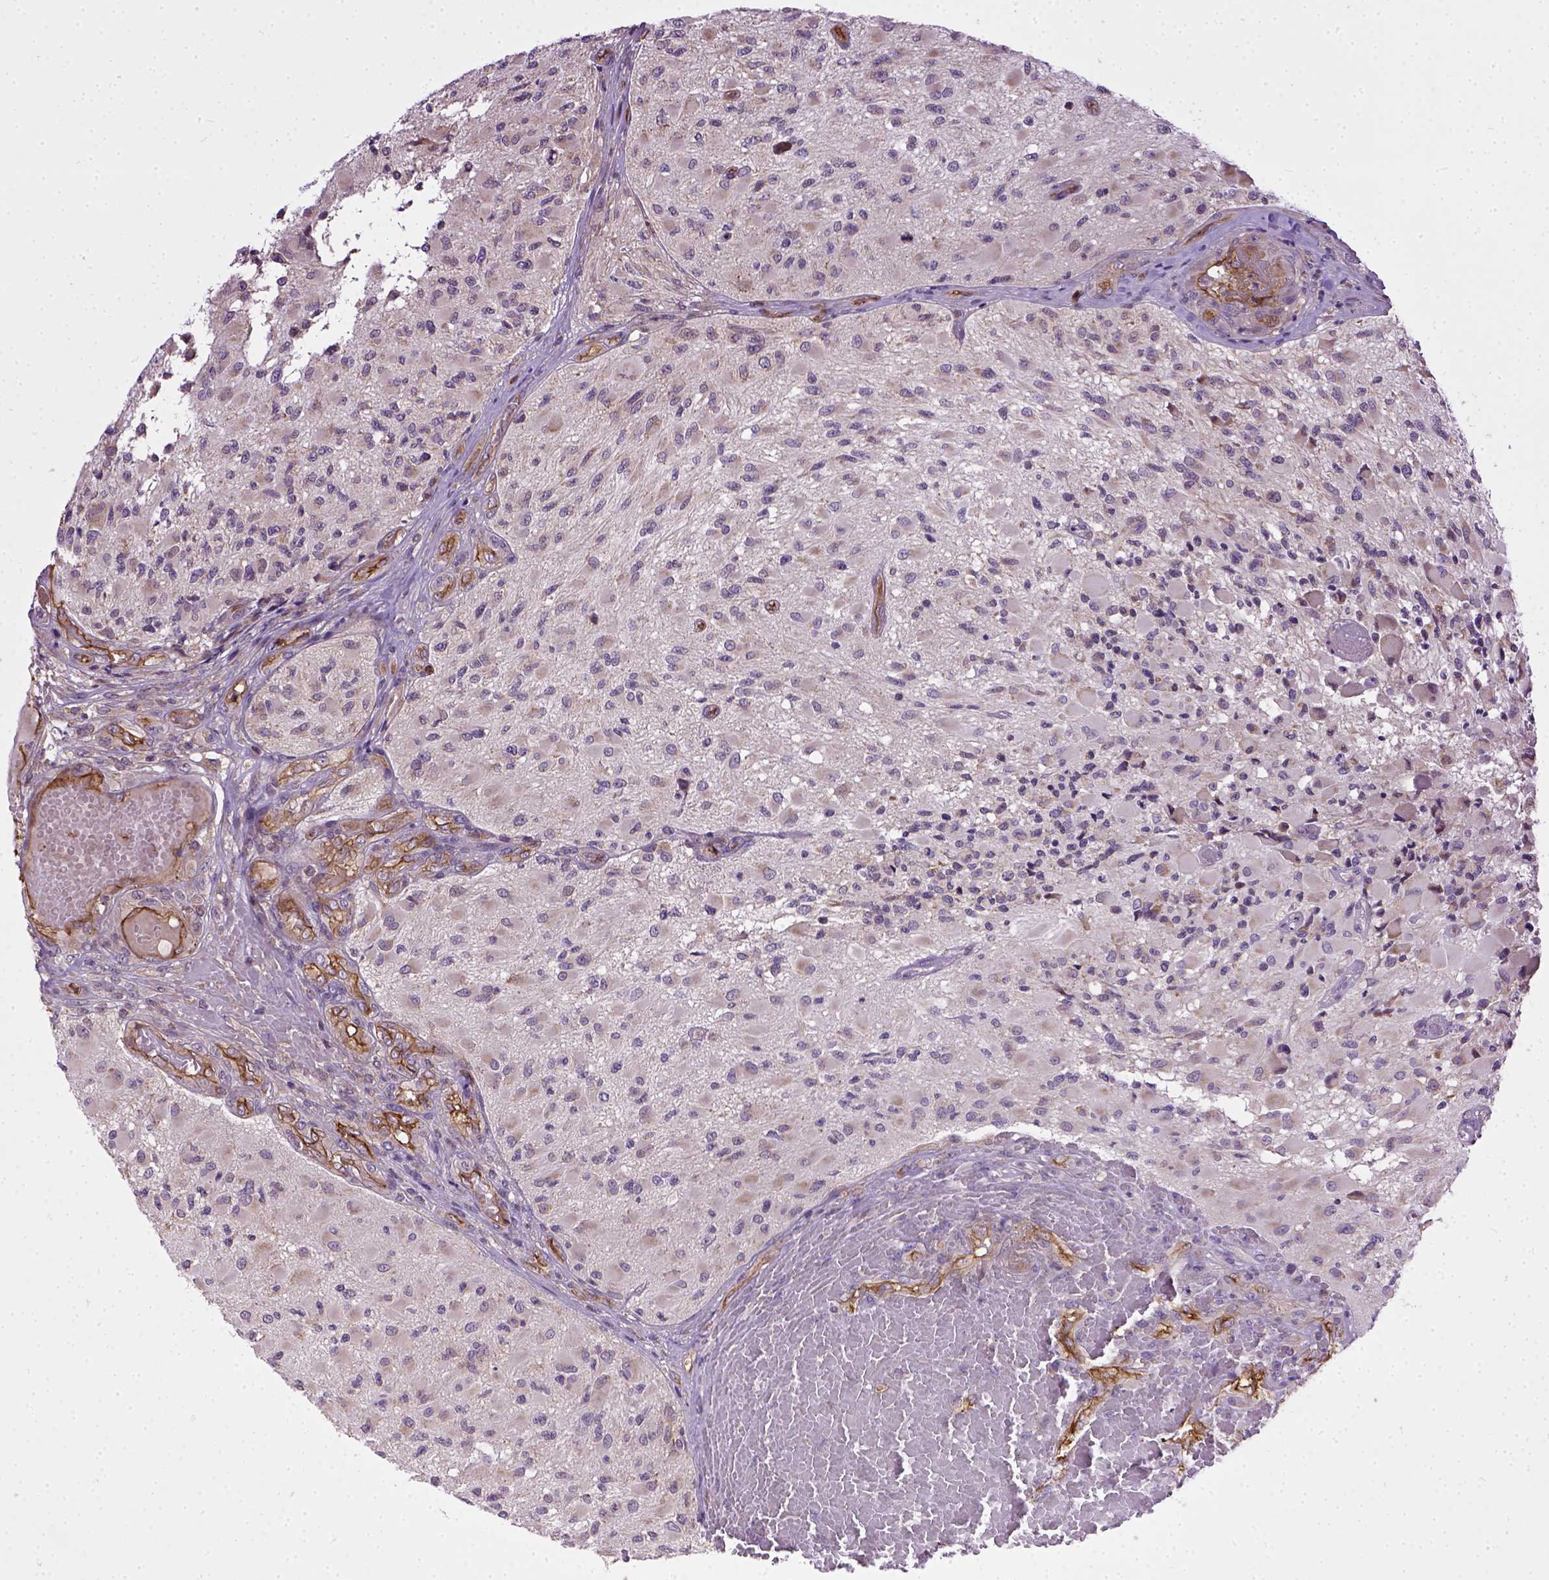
{"staining": {"intensity": "weak", "quantity": "<25%", "location": "cytoplasmic/membranous"}, "tissue": "glioma", "cell_type": "Tumor cells", "image_type": "cancer", "snomed": [{"axis": "morphology", "description": "Glioma, malignant, High grade"}, {"axis": "topography", "description": "Brain"}], "caption": "DAB (3,3'-diaminobenzidine) immunohistochemical staining of human glioma shows no significant expression in tumor cells. (Immunohistochemistry, brightfield microscopy, high magnification).", "gene": "ENG", "patient": {"sex": "female", "age": 63}}